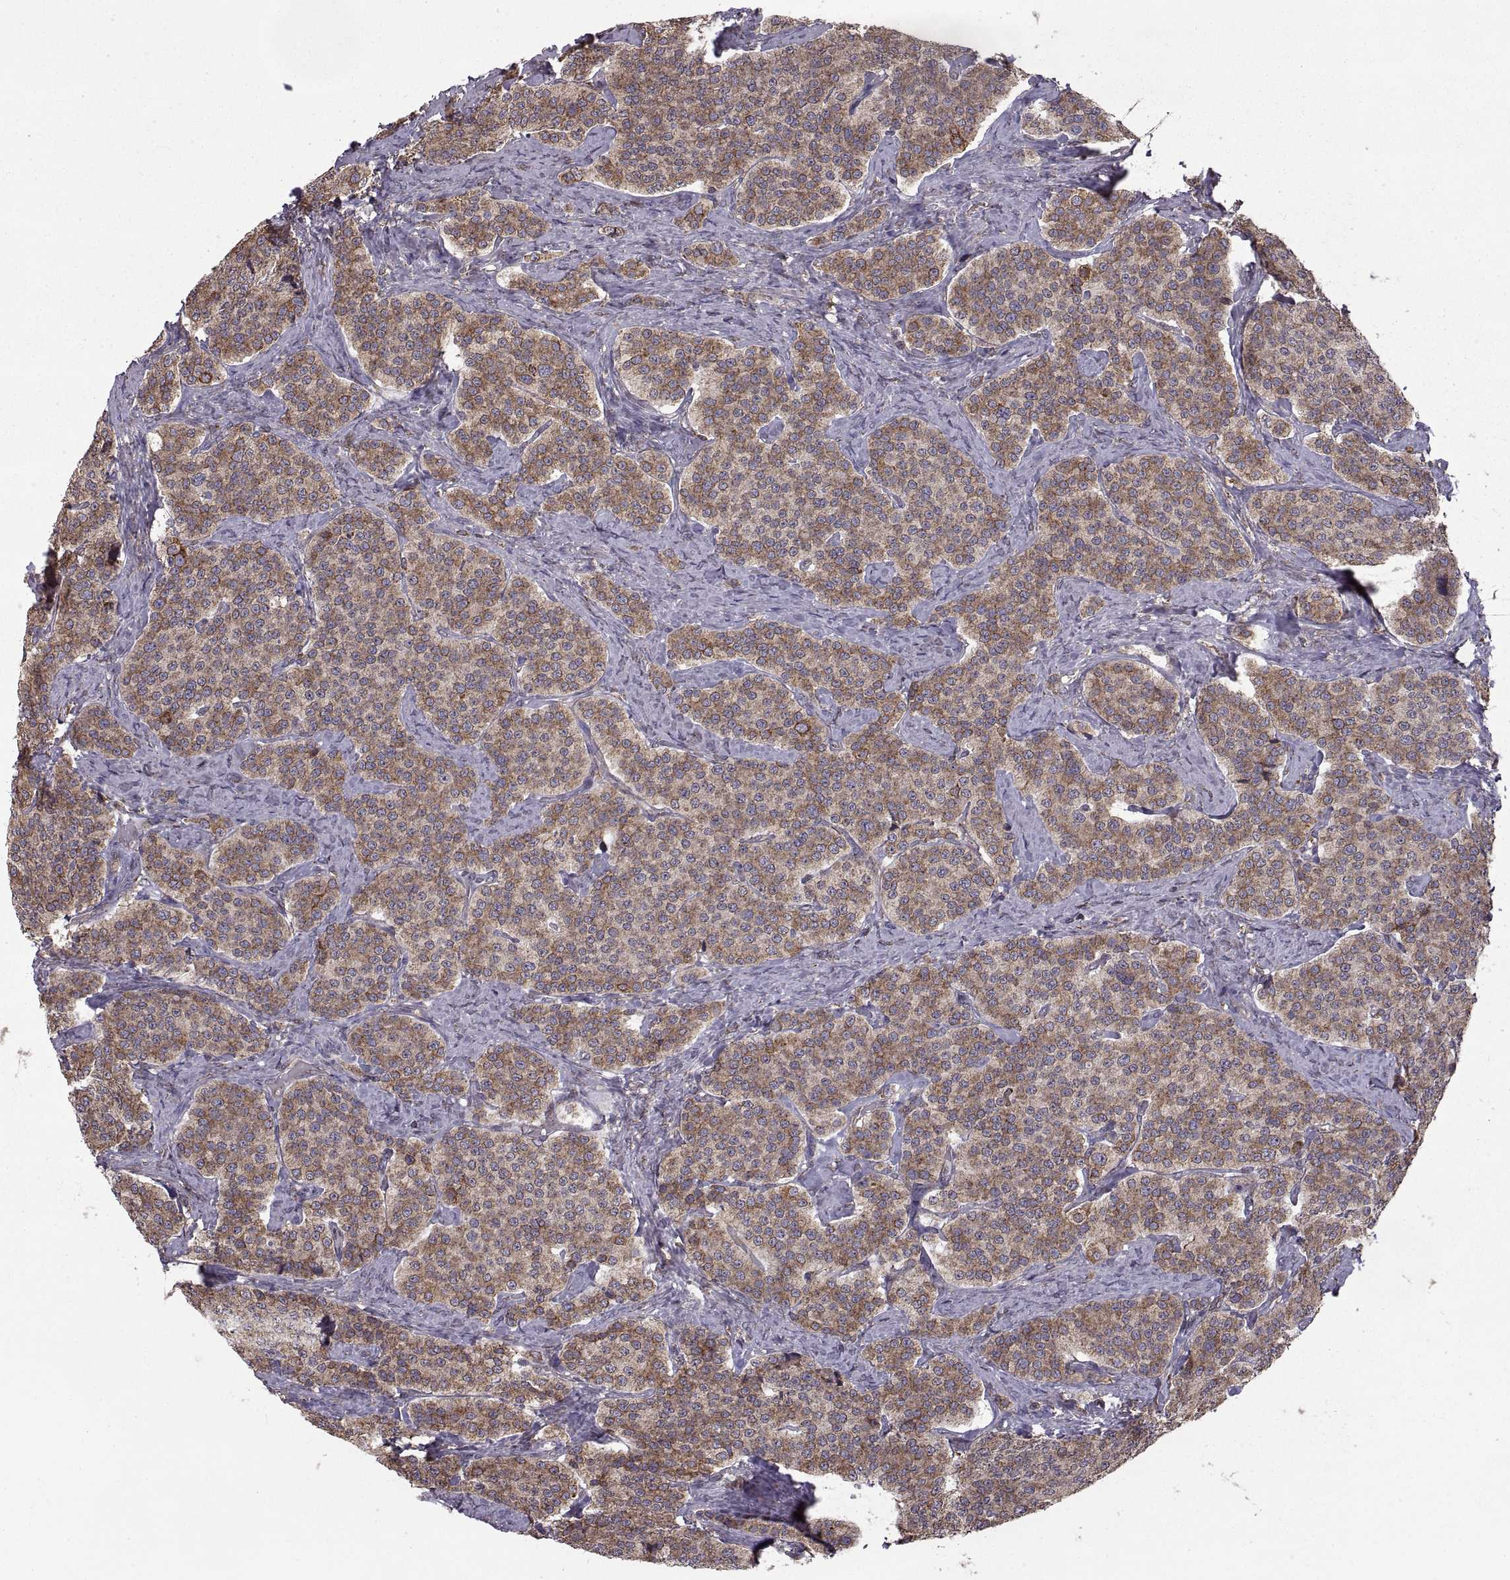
{"staining": {"intensity": "strong", "quantity": "<25%", "location": "cytoplasmic/membranous"}, "tissue": "carcinoid", "cell_type": "Tumor cells", "image_type": "cancer", "snomed": [{"axis": "morphology", "description": "Carcinoid, malignant, NOS"}, {"axis": "topography", "description": "Small intestine"}], "caption": "Carcinoid stained with immunohistochemistry (IHC) shows strong cytoplasmic/membranous positivity in about <25% of tumor cells. The protein is shown in brown color, while the nuclei are stained blue.", "gene": "PDIA3", "patient": {"sex": "female", "age": 58}}